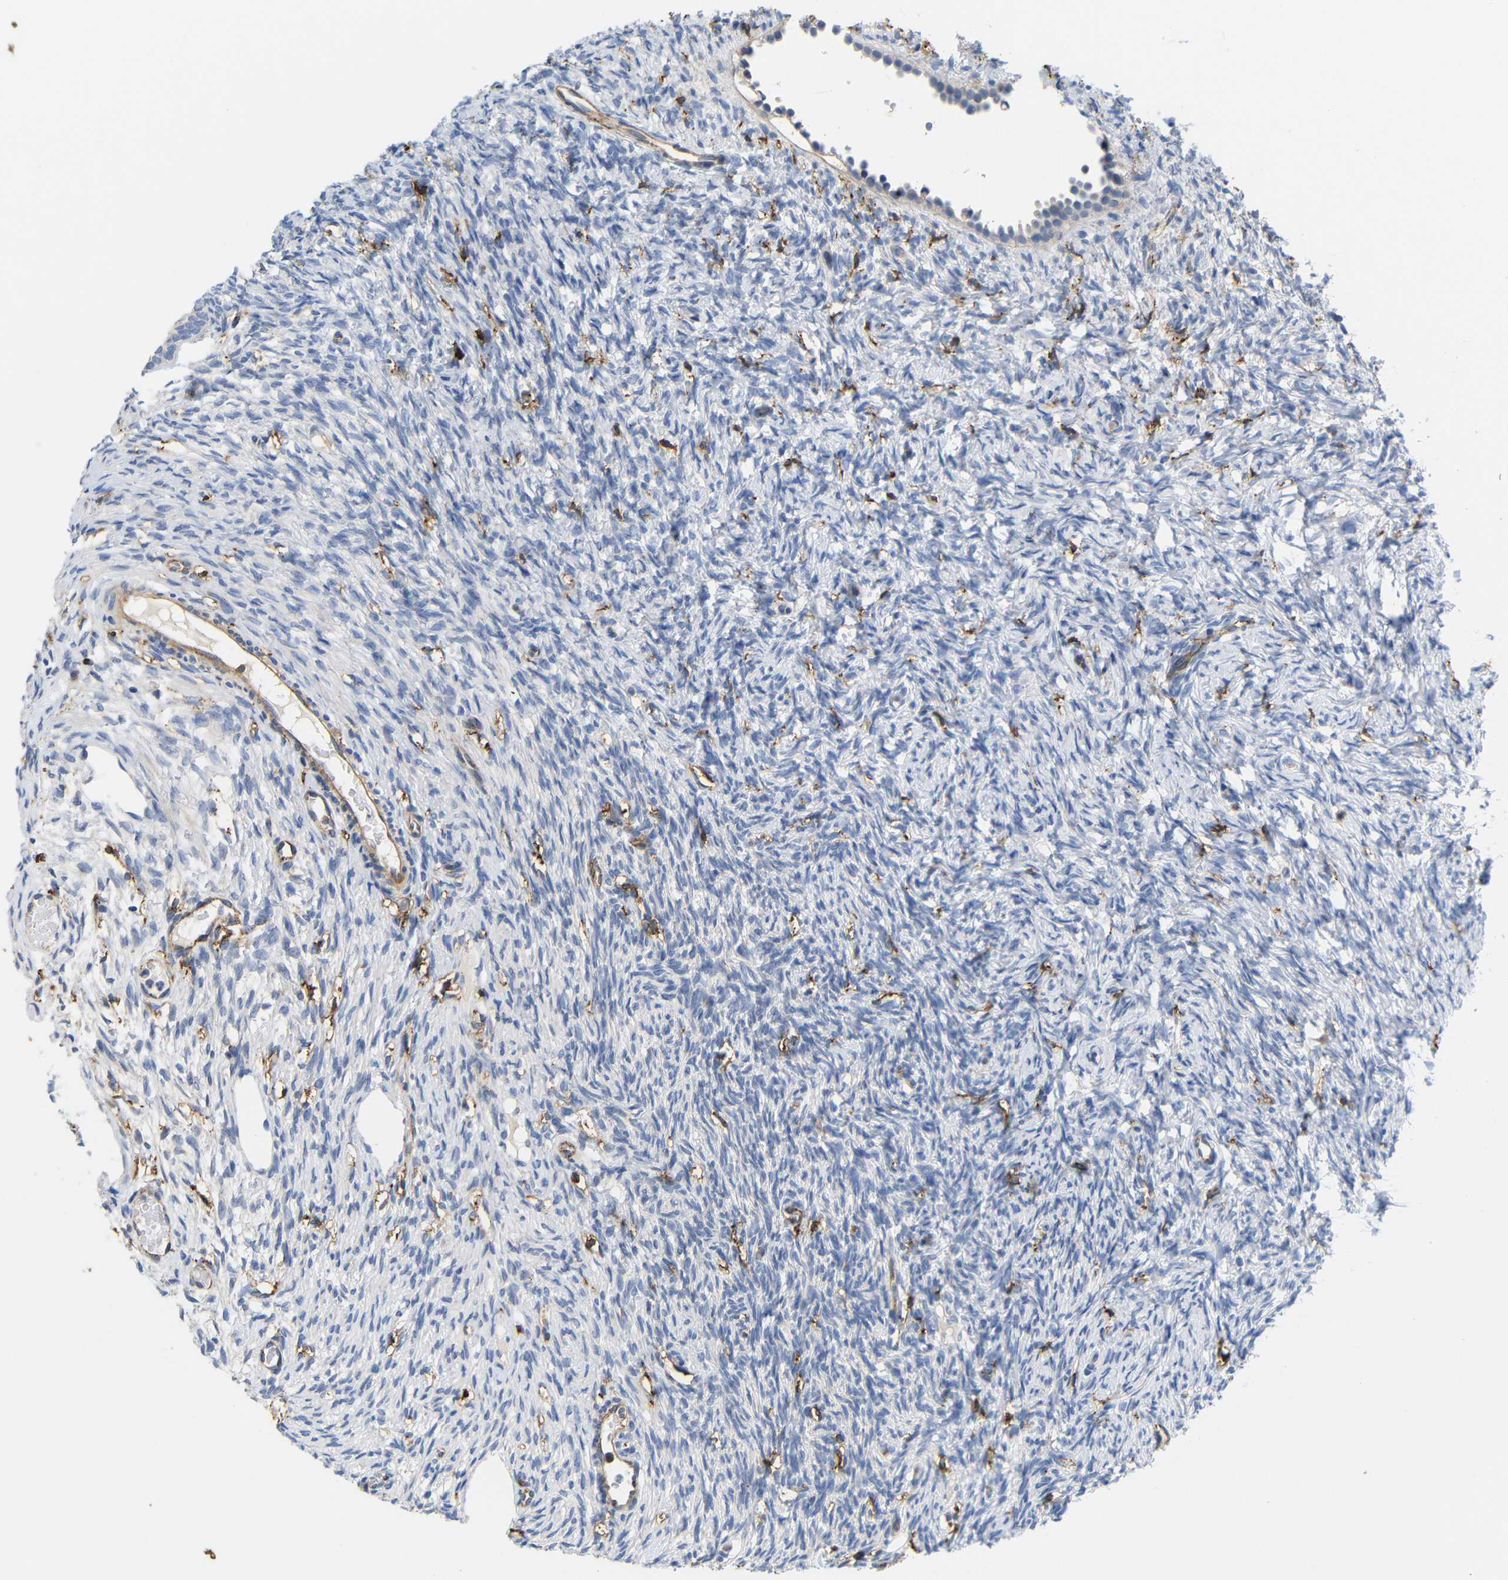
{"staining": {"intensity": "negative", "quantity": "none", "location": "none"}, "tissue": "ovary", "cell_type": "Ovarian stroma cells", "image_type": "normal", "snomed": [{"axis": "morphology", "description": "Normal tissue, NOS"}, {"axis": "topography", "description": "Ovary"}], "caption": "Ovarian stroma cells show no significant protein staining in normal ovary.", "gene": "HLA", "patient": {"sex": "female", "age": 33}}